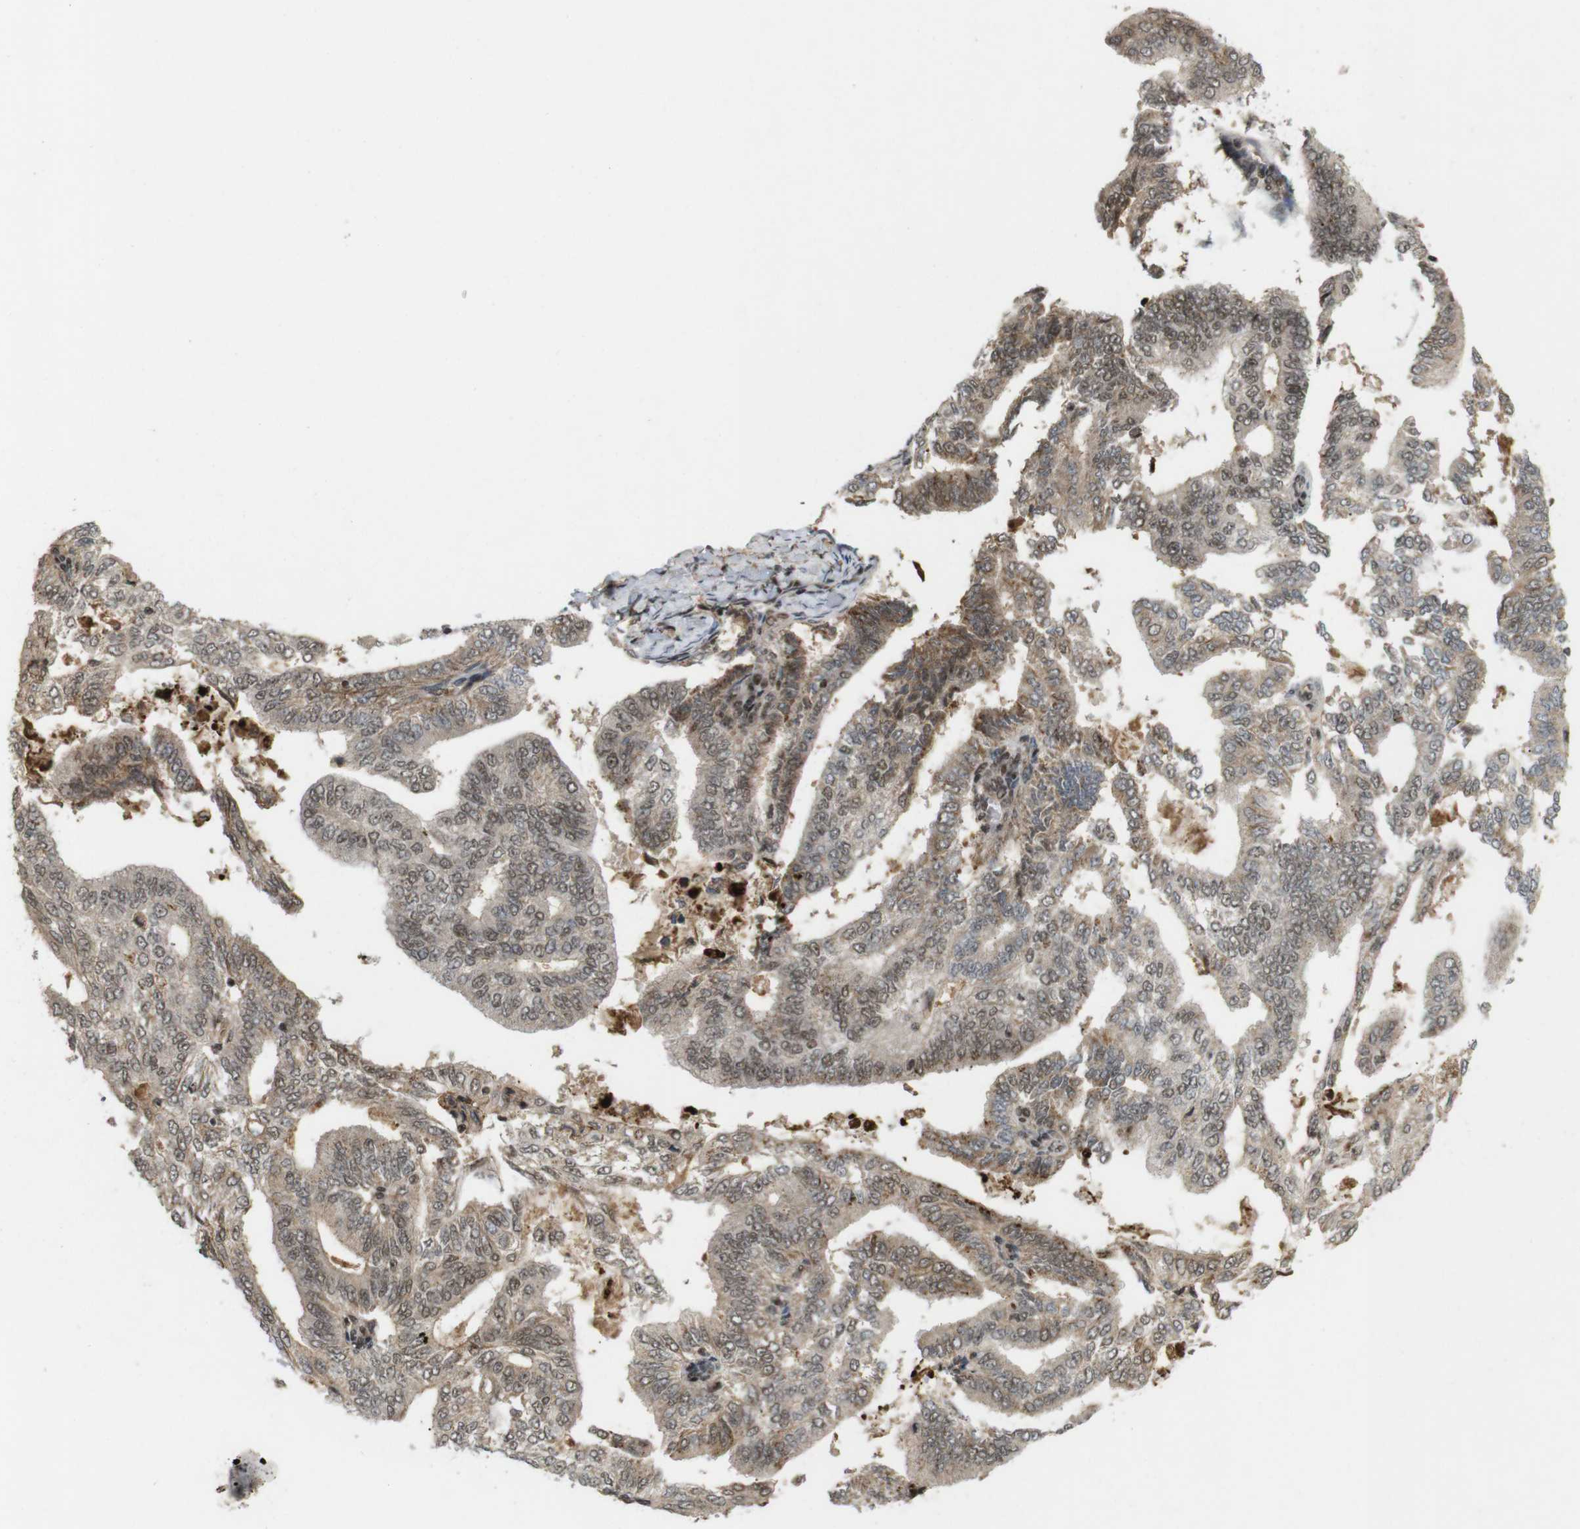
{"staining": {"intensity": "moderate", "quantity": ">75%", "location": "cytoplasmic/membranous,nuclear"}, "tissue": "endometrial cancer", "cell_type": "Tumor cells", "image_type": "cancer", "snomed": [{"axis": "morphology", "description": "Adenocarcinoma, NOS"}, {"axis": "topography", "description": "Endometrium"}], "caption": "The immunohistochemical stain labels moderate cytoplasmic/membranous and nuclear staining in tumor cells of endometrial cancer tissue.", "gene": "SP2", "patient": {"sex": "female", "age": 58}}